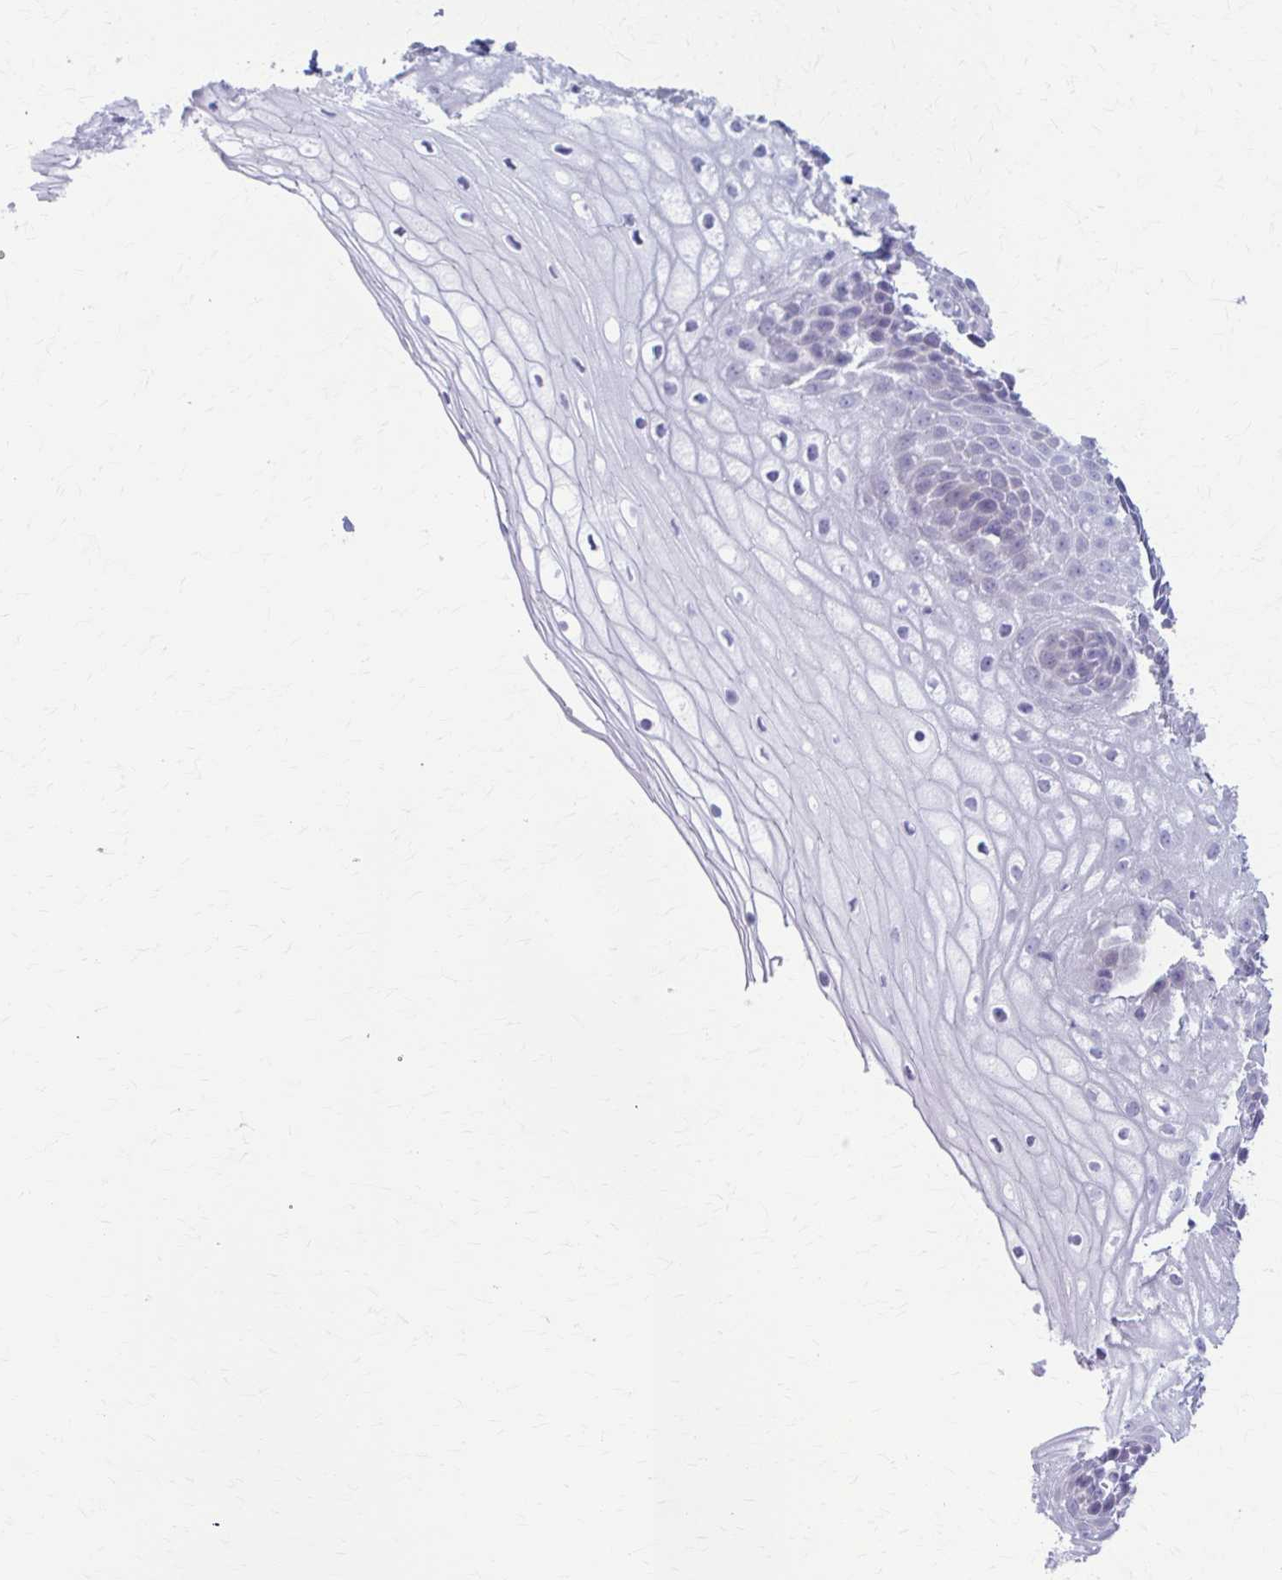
{"staining": {"intensity": "negative", "quantity": "none", "location": "none"}, "tissue": "cervix", "cell_type": "Glandular cells", "image_type": "normal", "snomed": [{"axis": "morphology", "description": "Normal tissue, NOS"}, {"axis": "topography", "description": "Cervix"}], "caption": "IHC of normal human cervix exhibits no expression in glandular cells.", "gene": "LDLRAP1", "patient": {"sex": "female", "age": 36}}